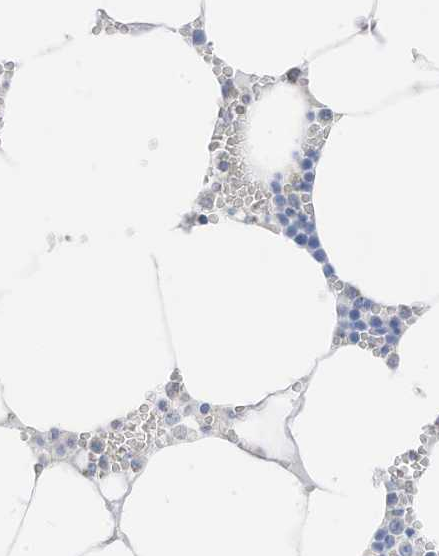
{"staining": {"intensity": "negative", "quantity": "none", "location": "none"}, "tissue": "bone marrow", "cell_type": "Hematopoietic cells", "image_type": "normal", "snomed": [{"axis": "morphology", "description": "Normal tissue, NOS"}, {"axis": "topography", "description": "Bone marrow"}], "caption": "Unremarkable bone marrow was stained to show a protein in brown. There is no significant positivity in hematopoietic cells.", "gene": "ETHE1", "patient": {"sex": "male", "age": 70}}